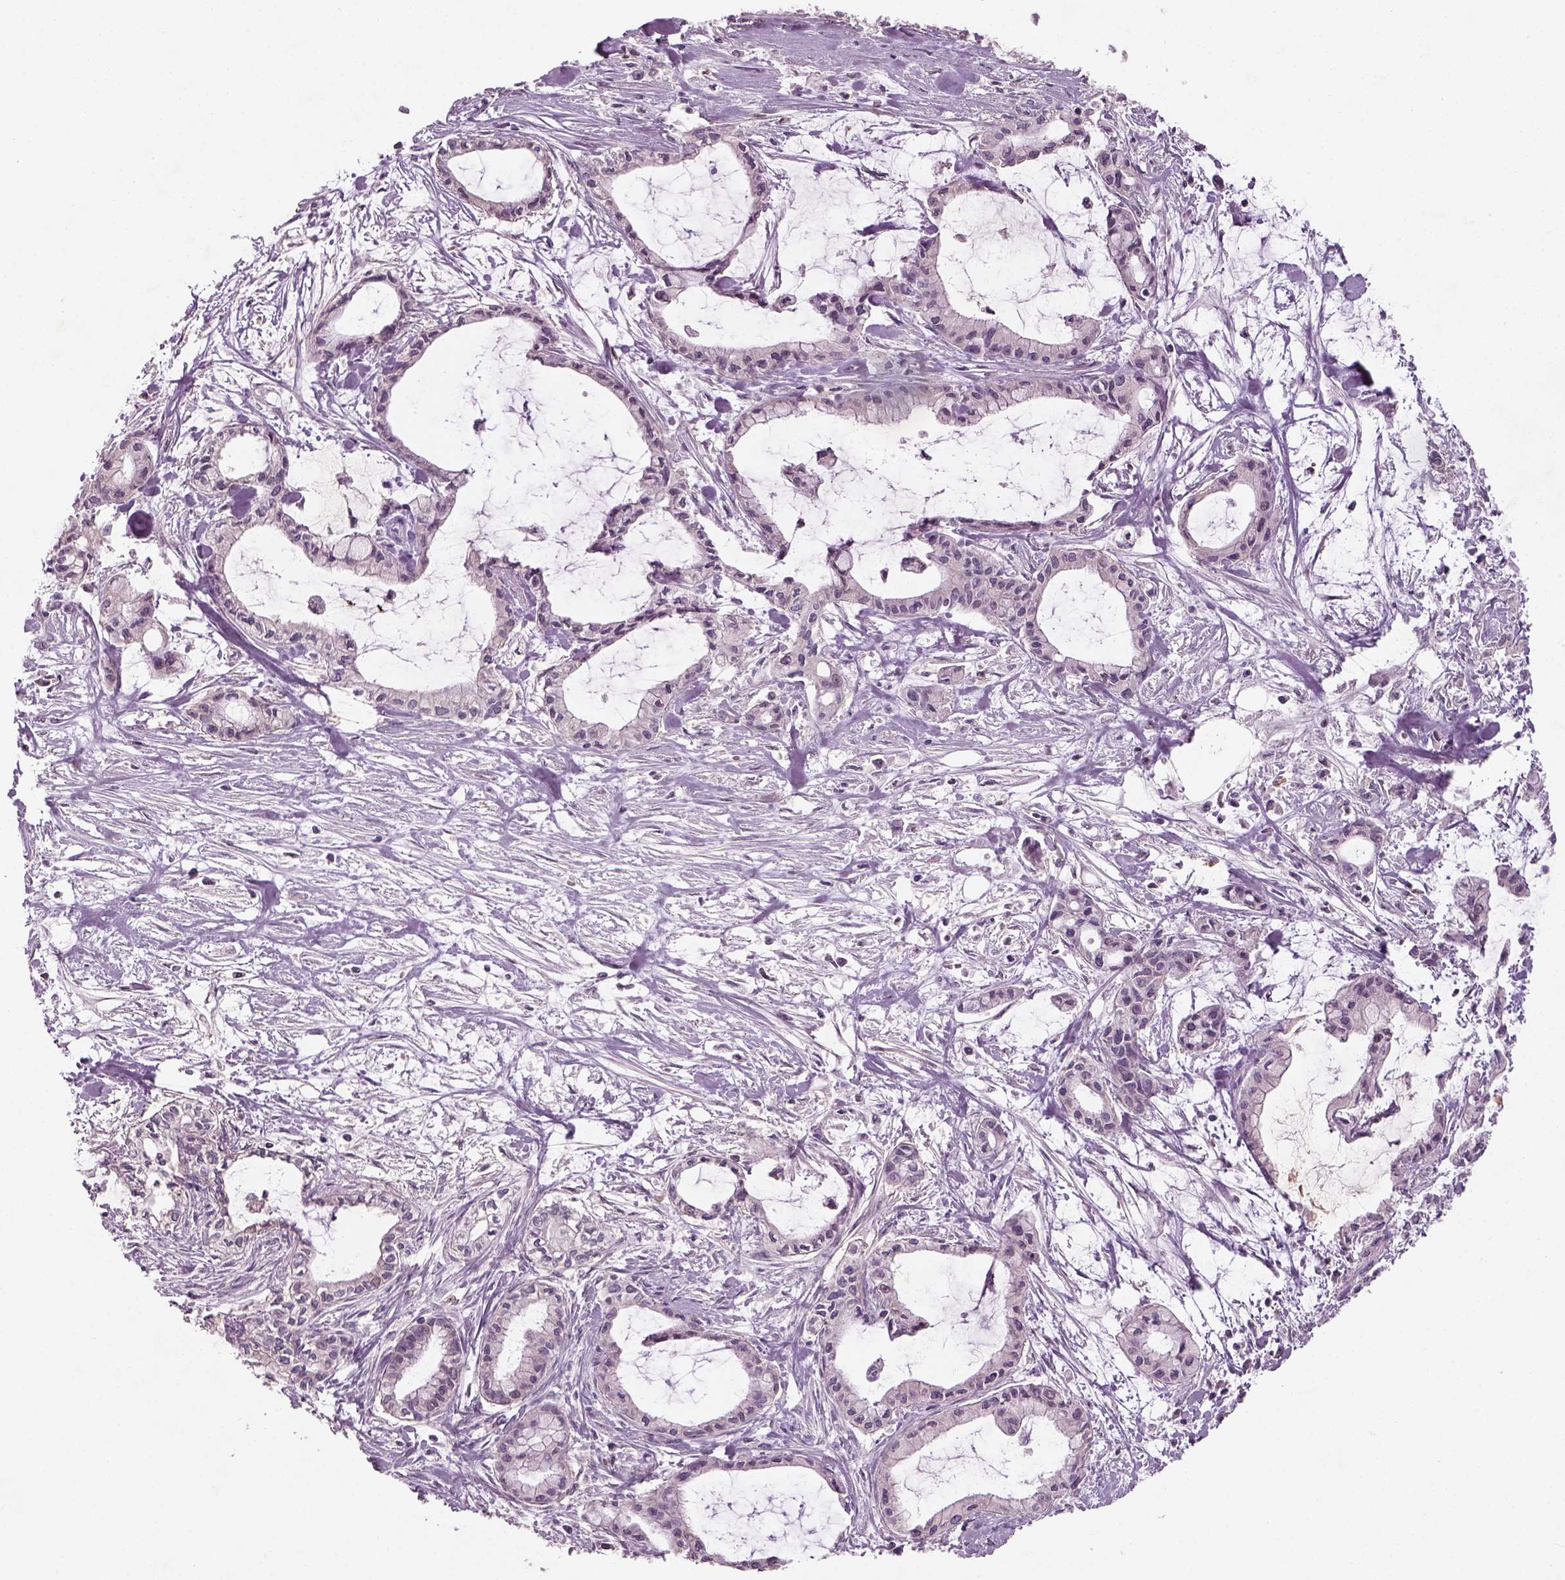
{"staining": {"intensity": "negative", "quantity": "none", "location": "none"}, "tissue": "pancreatic cancer", "cell_type": "Tumor cells", "image_type": "cancer", "snomed": [{"axis": "morphology", "description": "Adenocarcinoma, NOS"}, {"axis": "topography", "description": "Pancreas"}], "caption": "Protein analysis of pancreatic cancer exhibits no significant positivity in tumor cells.", "gene": "GDNF", "patient": {"sex": "male", "age": 48}}